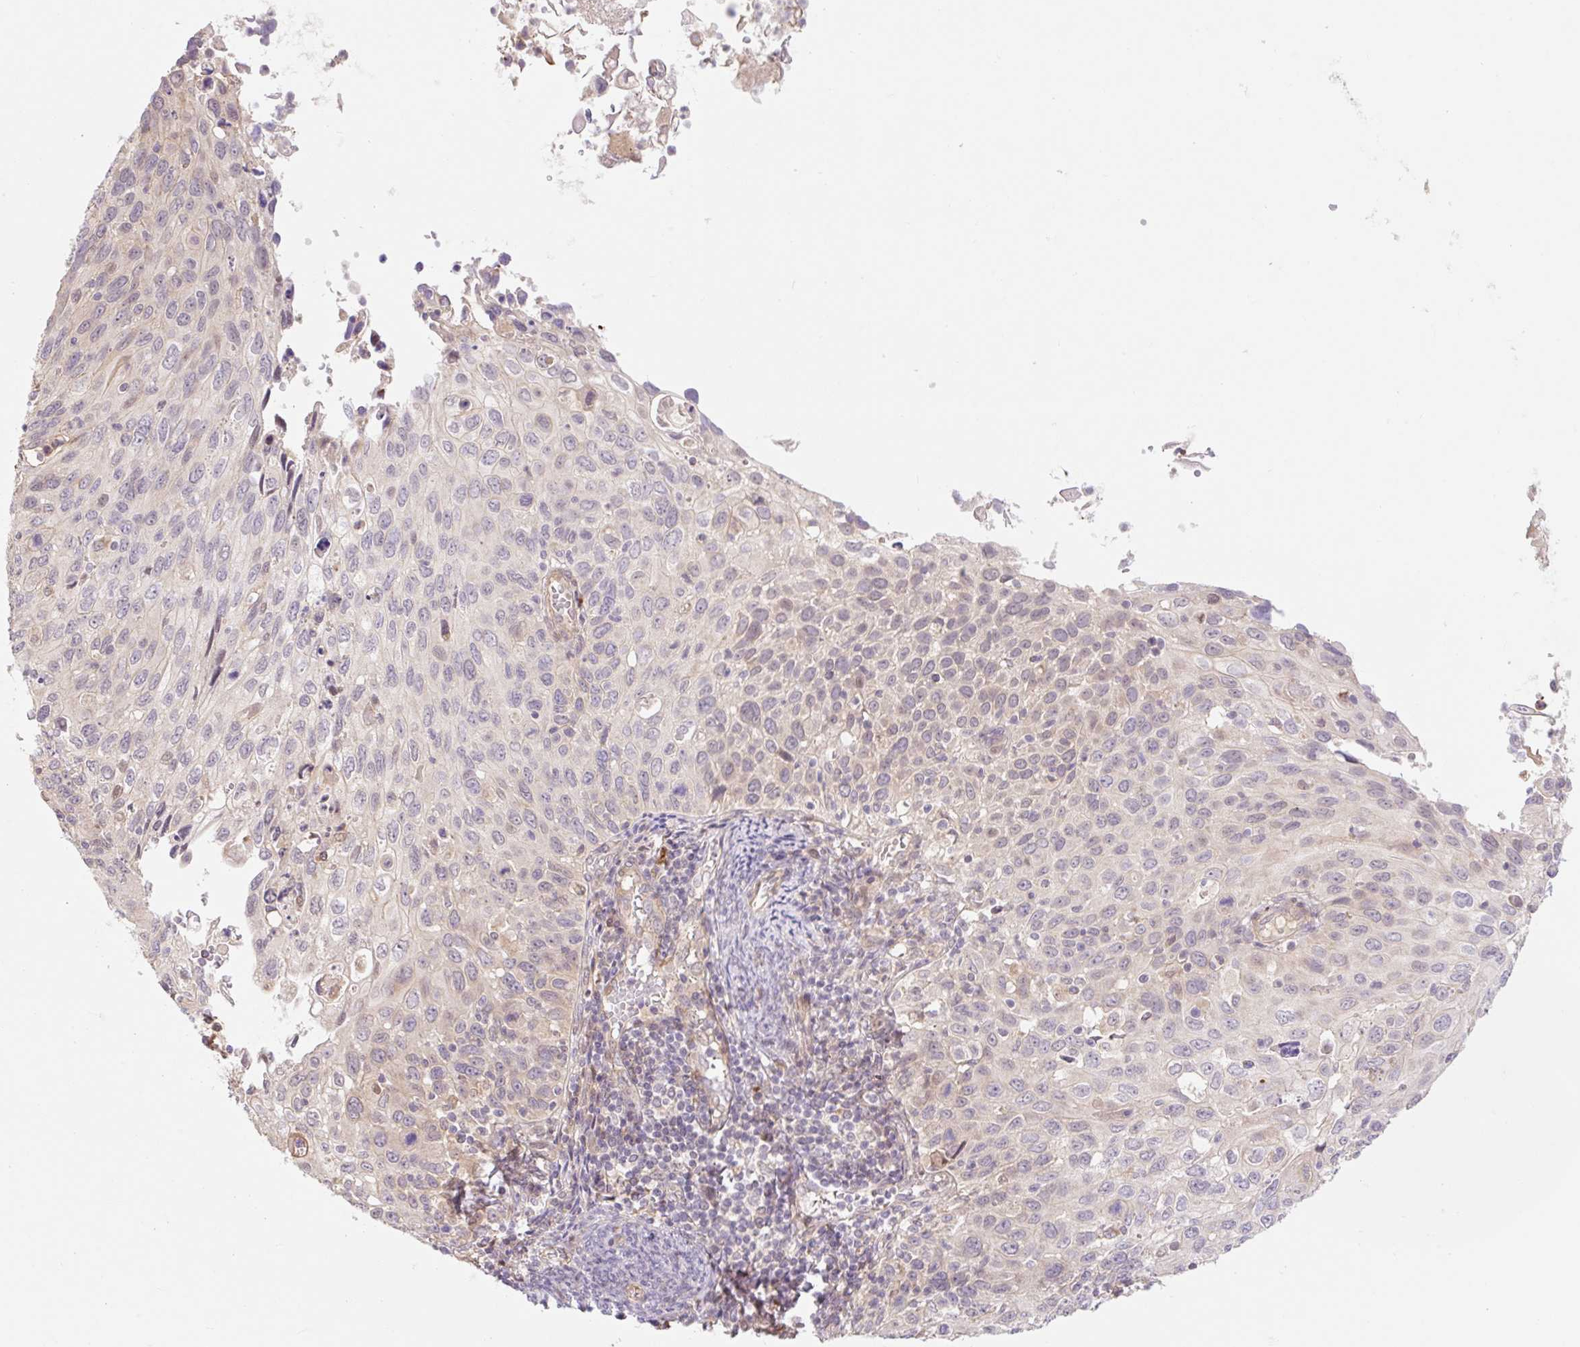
{"staining": {"intensity": "negative", "quantity": "none", "location": "none"}, "tissue": "cervical cancer", "cell_type": "Tumor cells", "image_type": "cancer", "snomed": [{"axis": "morphology", "description": "Squamous cell carcinoma, NOS"}, {"axis": "topography", "description": "Cervix"}], "caption": "Human squamous cell carcinoma (cervical) stained for a protein using IHC shows no positivity in tumor cells.", "gene": "EMC10", "patient": {"sex": "female", "age": 70}}